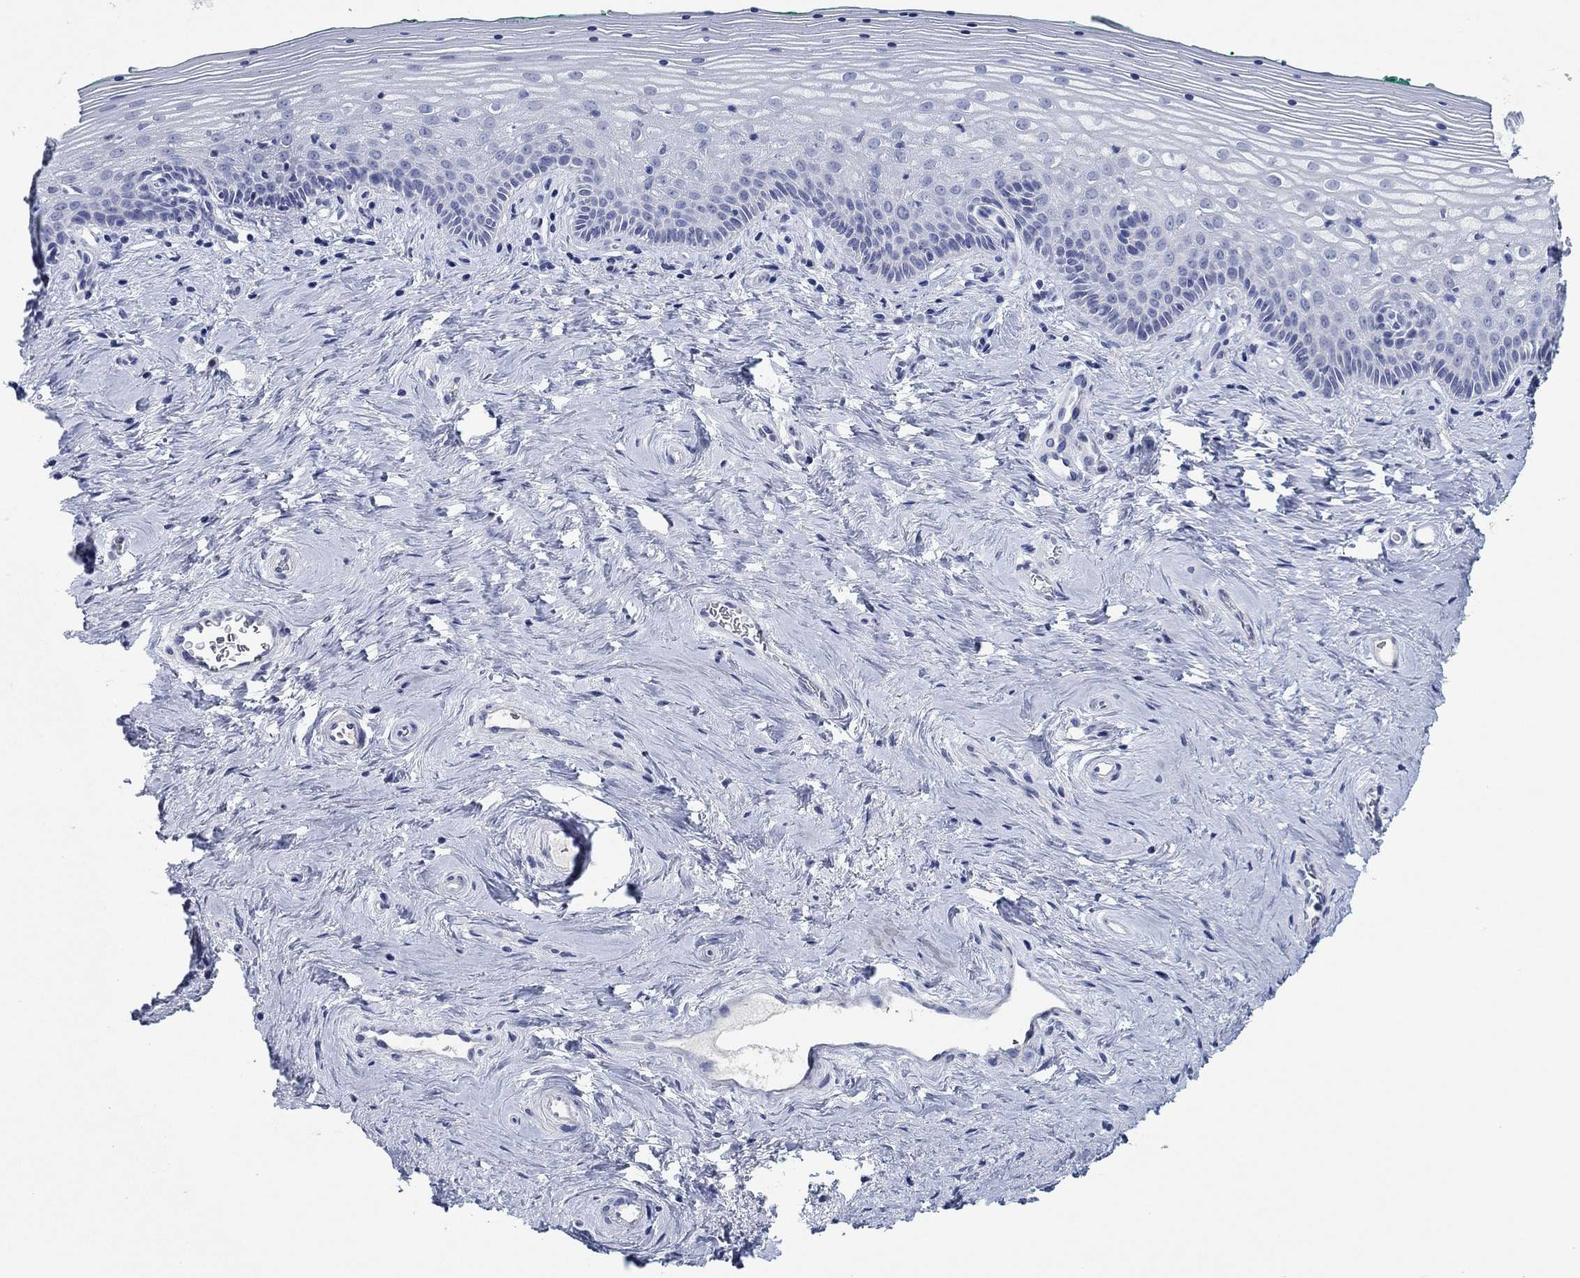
{"staining": {"intensity": "negative", "quantity": "none", "location": "none"}, "tissue": "vagina", "cell_type": "Squamous epithelial cells", "image_type": "normal", "snomed": [{"axis": "morphology", "description": "Normal tissue, NOS"}, {"axis": "topography", "description": "Vagina"}], "caption": "An immunohistochemistry (IHC) photomicrograph of normal vagina is shown. There is no staining in squamous epithelial cells of vagina.", "gene": "POU5F1", "patient": {"sex": "female", "age": 45}}